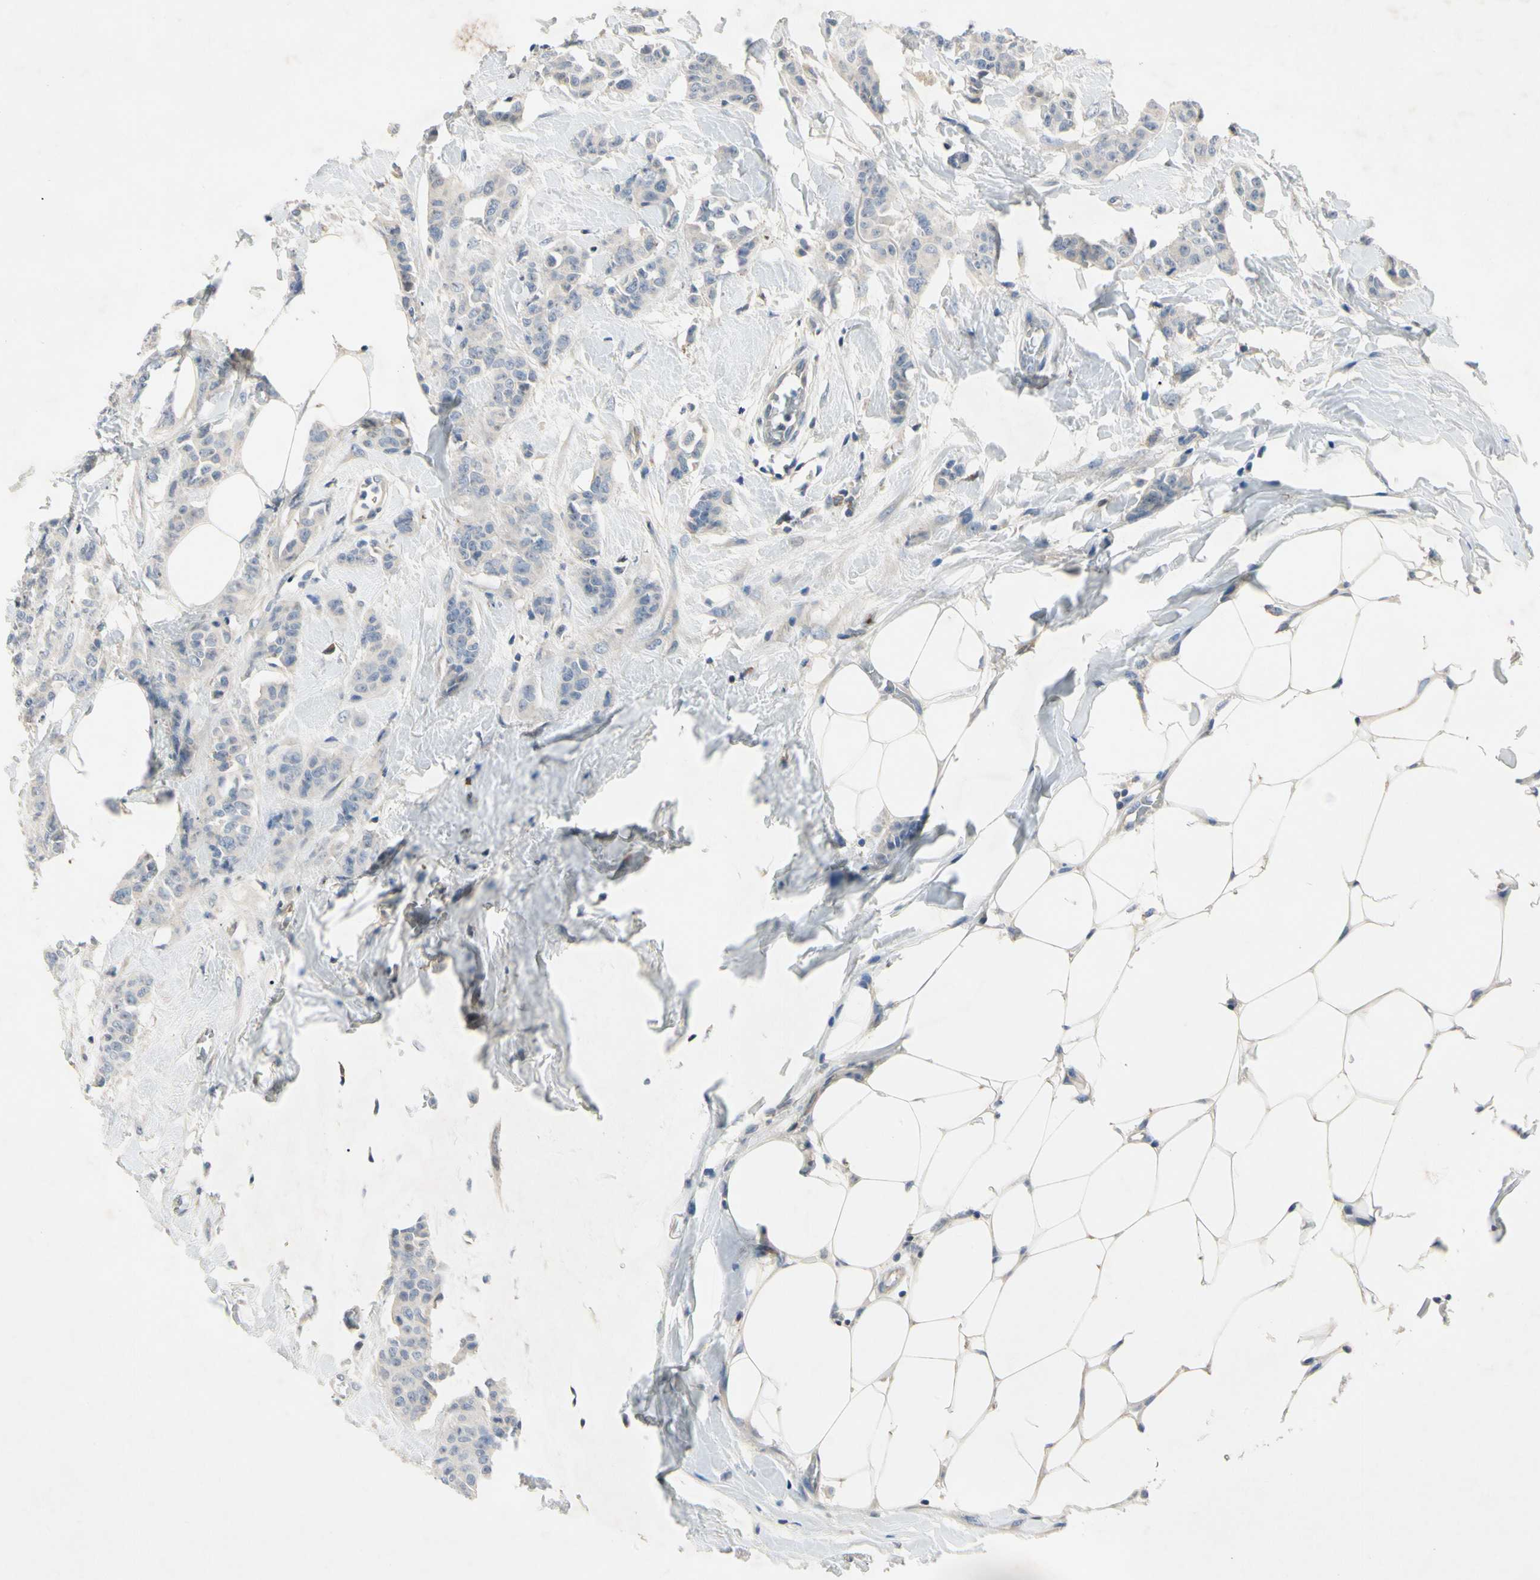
{"staining": {"intensity": "negative", "quantity": "none", "location": "none"}, "tissue": "breast cancer", "cell_type": "Tumor cells", "image_type": "cancer", "snomed": [{"axis": "morphology", "description": "Normal tissue, NOS"}, {"axis": "morphology", "description": "Duct carcinoma"}, {"axis": "topography", "description": "Breast"}], "caption": "IHC photomicrograph of neoplastic tissue: human infiltrating ductal carcinoma (breast) stained with DAB demonstrates no significant protein positivity in tumor cells.", "gene": "GAS6", "patient": {"sex": "female", "age": 40}}